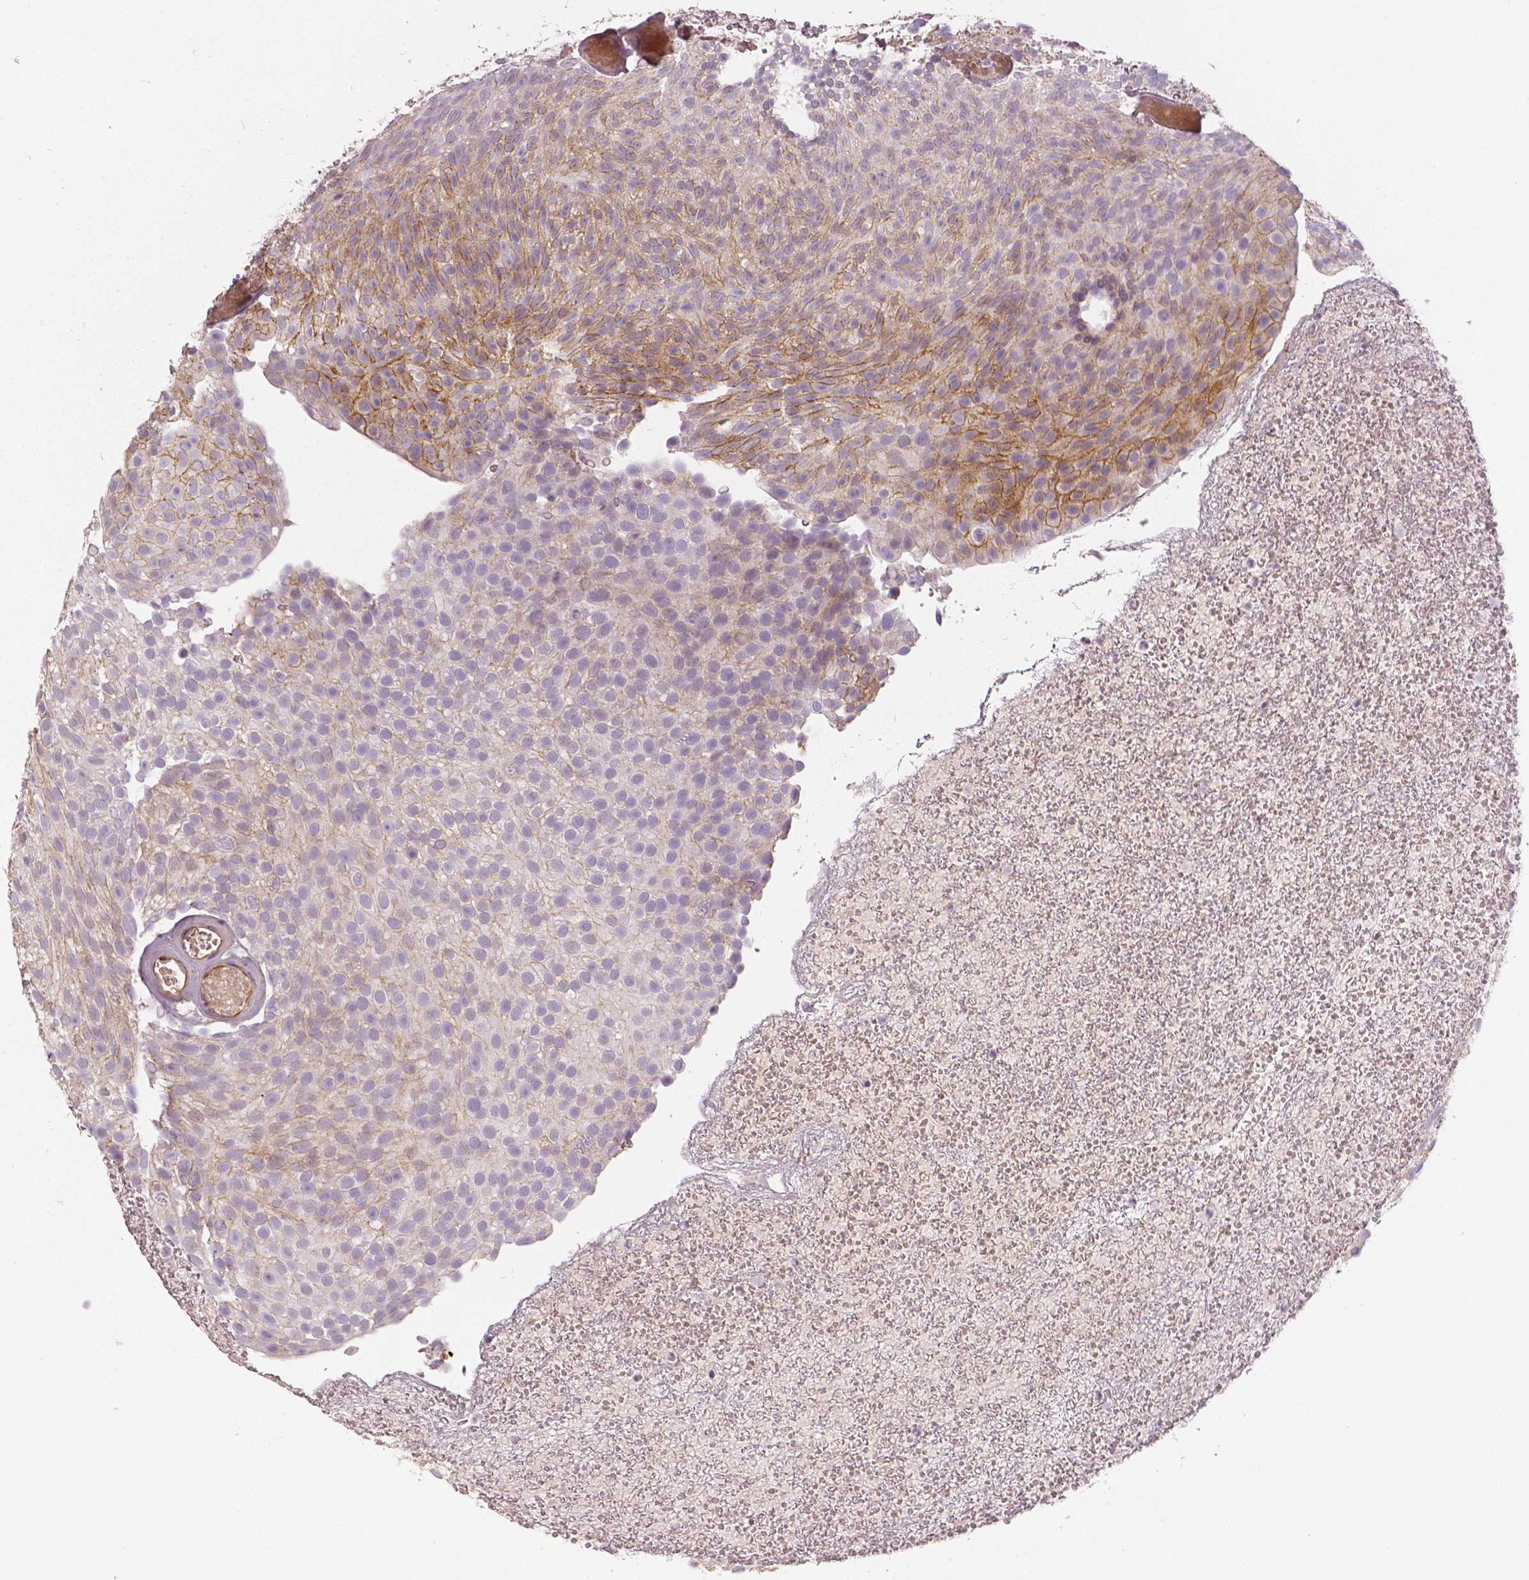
{"staining": {"intensity": "moderate", "quantity": "<25%", "location": "cytoplasmic/membranous"}, "tissue": "urothelial cancer", "cell_type": "Tumor cells", "image_type": "cancer", "snomed": [{"axis": "morphology", "description": "Urothelial carcinoma, Low grade"}, {"axis": "topography", "description": "Urinary bladder"}], "caption": "Immunohistochemistry (IHC) staining of low-grade urothelial carcinoma, which shows low levels of moderate cytoplasmic/membranous expression in about <25% of tumor cells indicating moderate cytoplasmic/membranous protein staining. The staining was performed using DAB (brown) for protein detection and nuclei were counterstained in hematoxylin (blue).", "gene": "FLT1", "patient": {"sex": "male", "age": 78}}